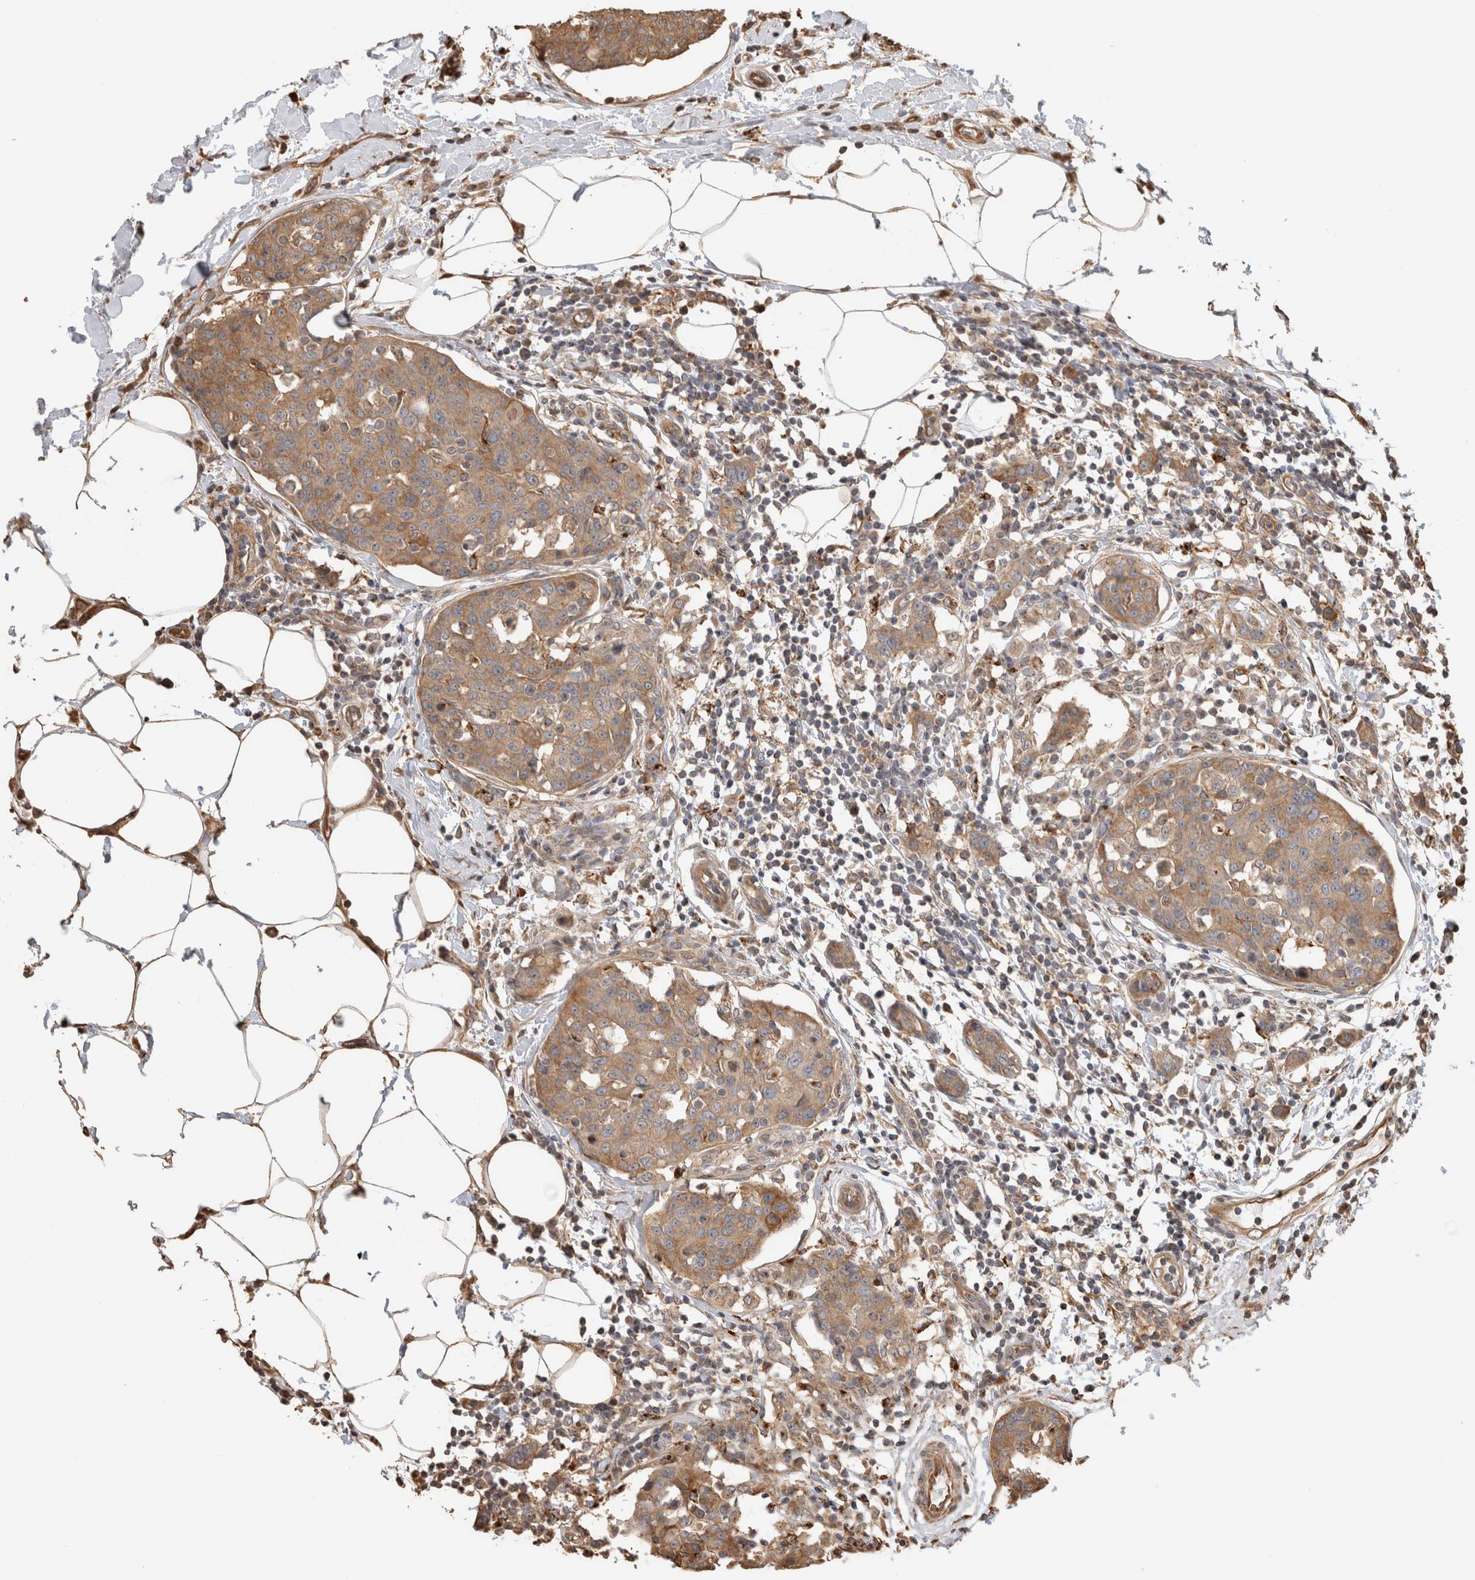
{"staining": {"intensity": "moderate", "quantity": ">75%", "location": "cytoplasmic/membranous"}, "tissue": "breast cancer", "cell_type": "Tumor cells", "image_type": "cancer", "snomed": [{"axis": "morphology", "description": "Normal tissue, NOS"}, {"axis": "morphology", "description": "Duct carcinoma"}, {"axis": "topography", "description": "Breast"}], "caption": "Immunohistochemistry (IHC) staining of breast cancer (infiltrating ductal carcinoma), which demonstrates medium levels of moderate cytoplasmic/membranous expression in approximately >75% of tumor cells indicating moderate cytoplasmic/membranous protein positivity. The staining was performed using DAB (3,3'-diaminobenzidine) (brown) for protein detection and nuclei were counterstained in hematoxylin (blue).", "gene": "CLIP1", "patient": {"sex": "female", "age": 37}}